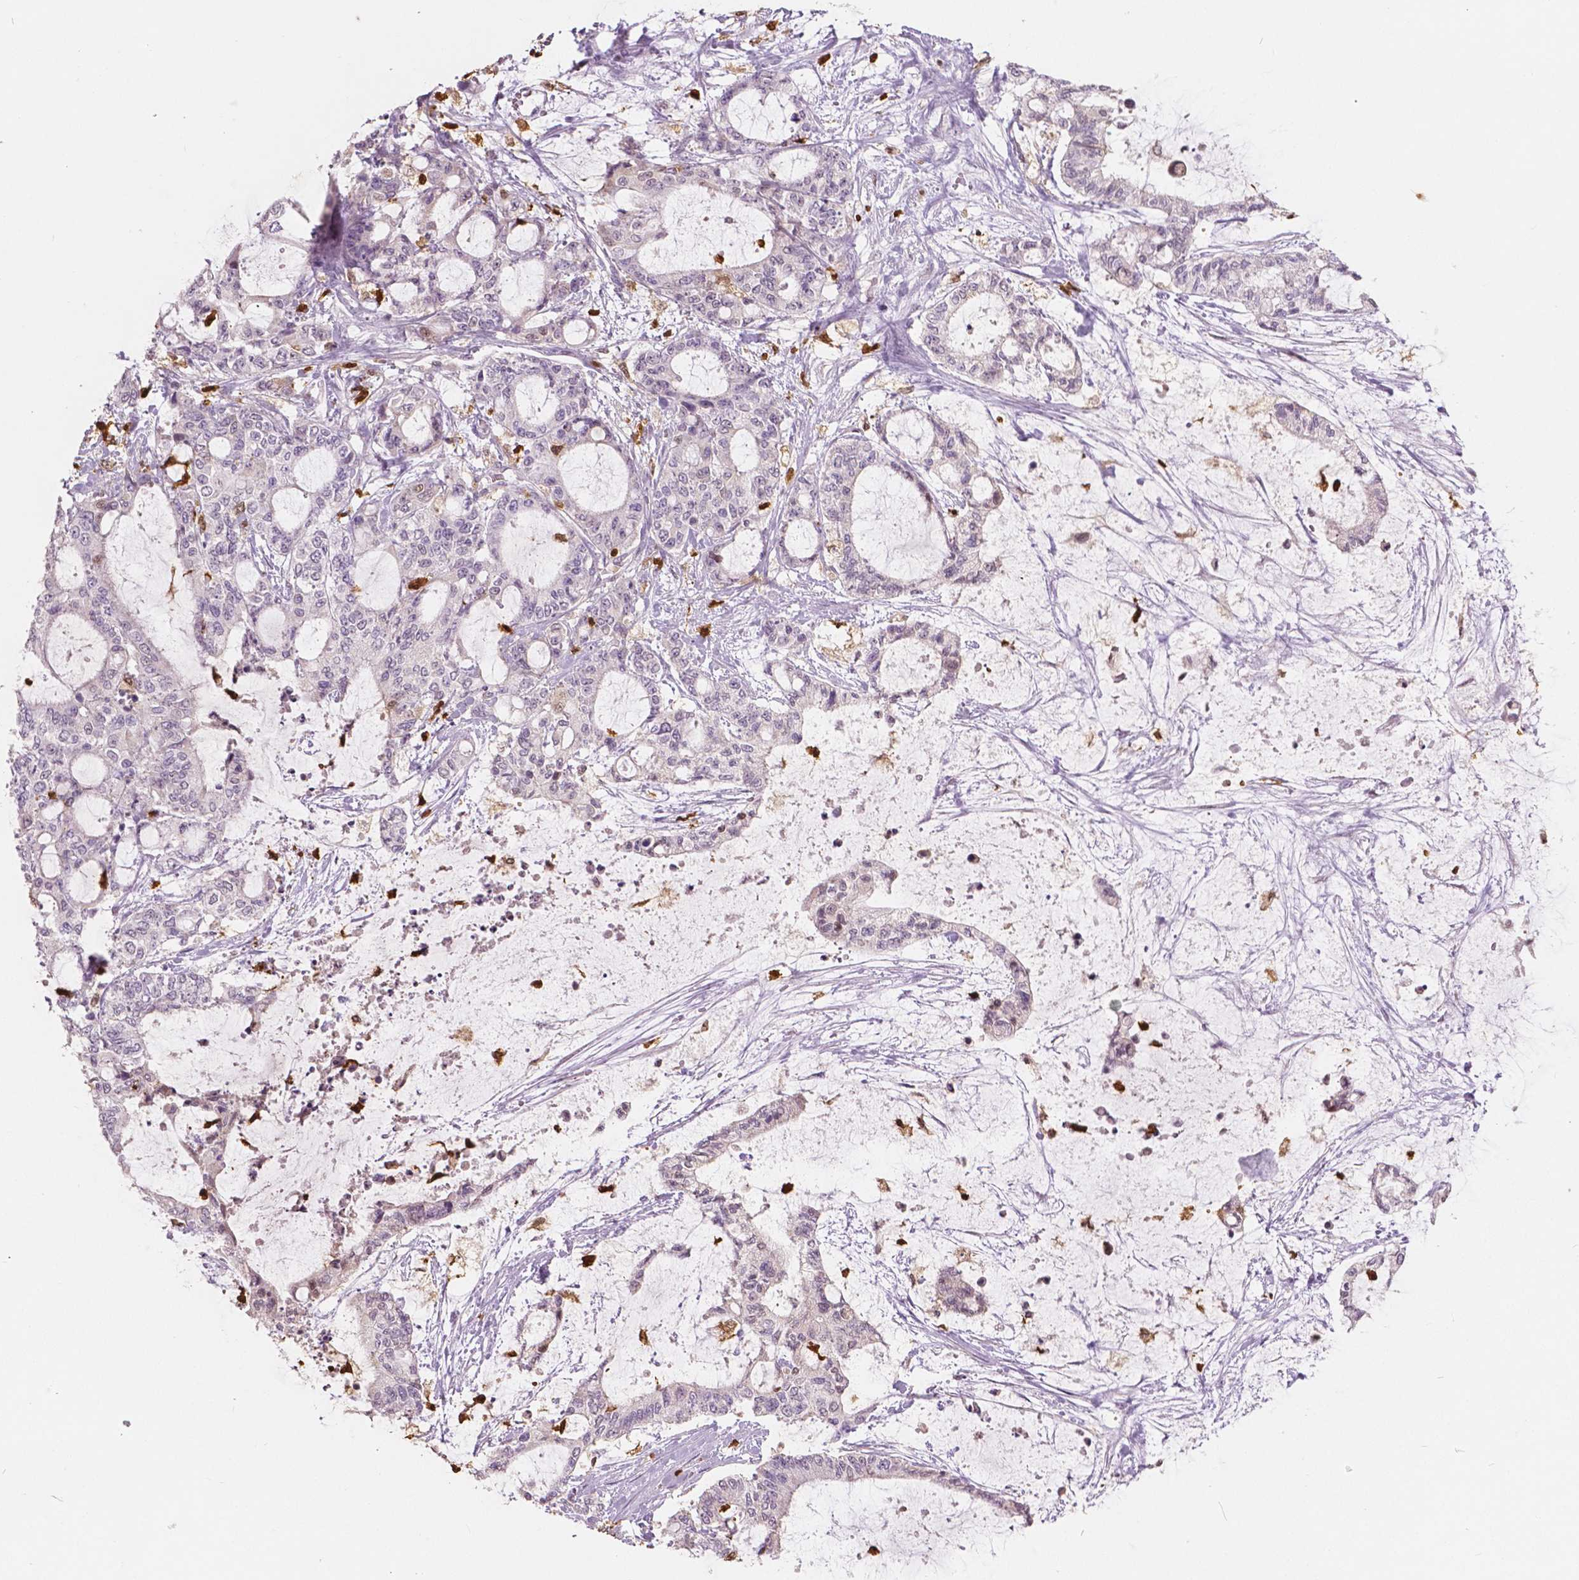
{"staining": {"intensity": "negative", "quantity": "none", "location": "none"}, "tissue": "liver cancer", "cell_type": "Tumor cells", "image_type": "cancer", "snomed": [{"axis": "morphology", "description": "Normal tissue, NOS"}, {"axis": "morphology", "description": "Cholangiocarcinoma"}, {"axis": "topography", "description": "Liver"}, {"axis": "topography", "description": "Peripheral nerve tissue"}], "caption": "IHC photomicrograph of liver cancer stained for a protein (brown), which reveals no expression in tumor cells.", "gene": "S100A4", "patient": {"sex": "female", "age": 73}}